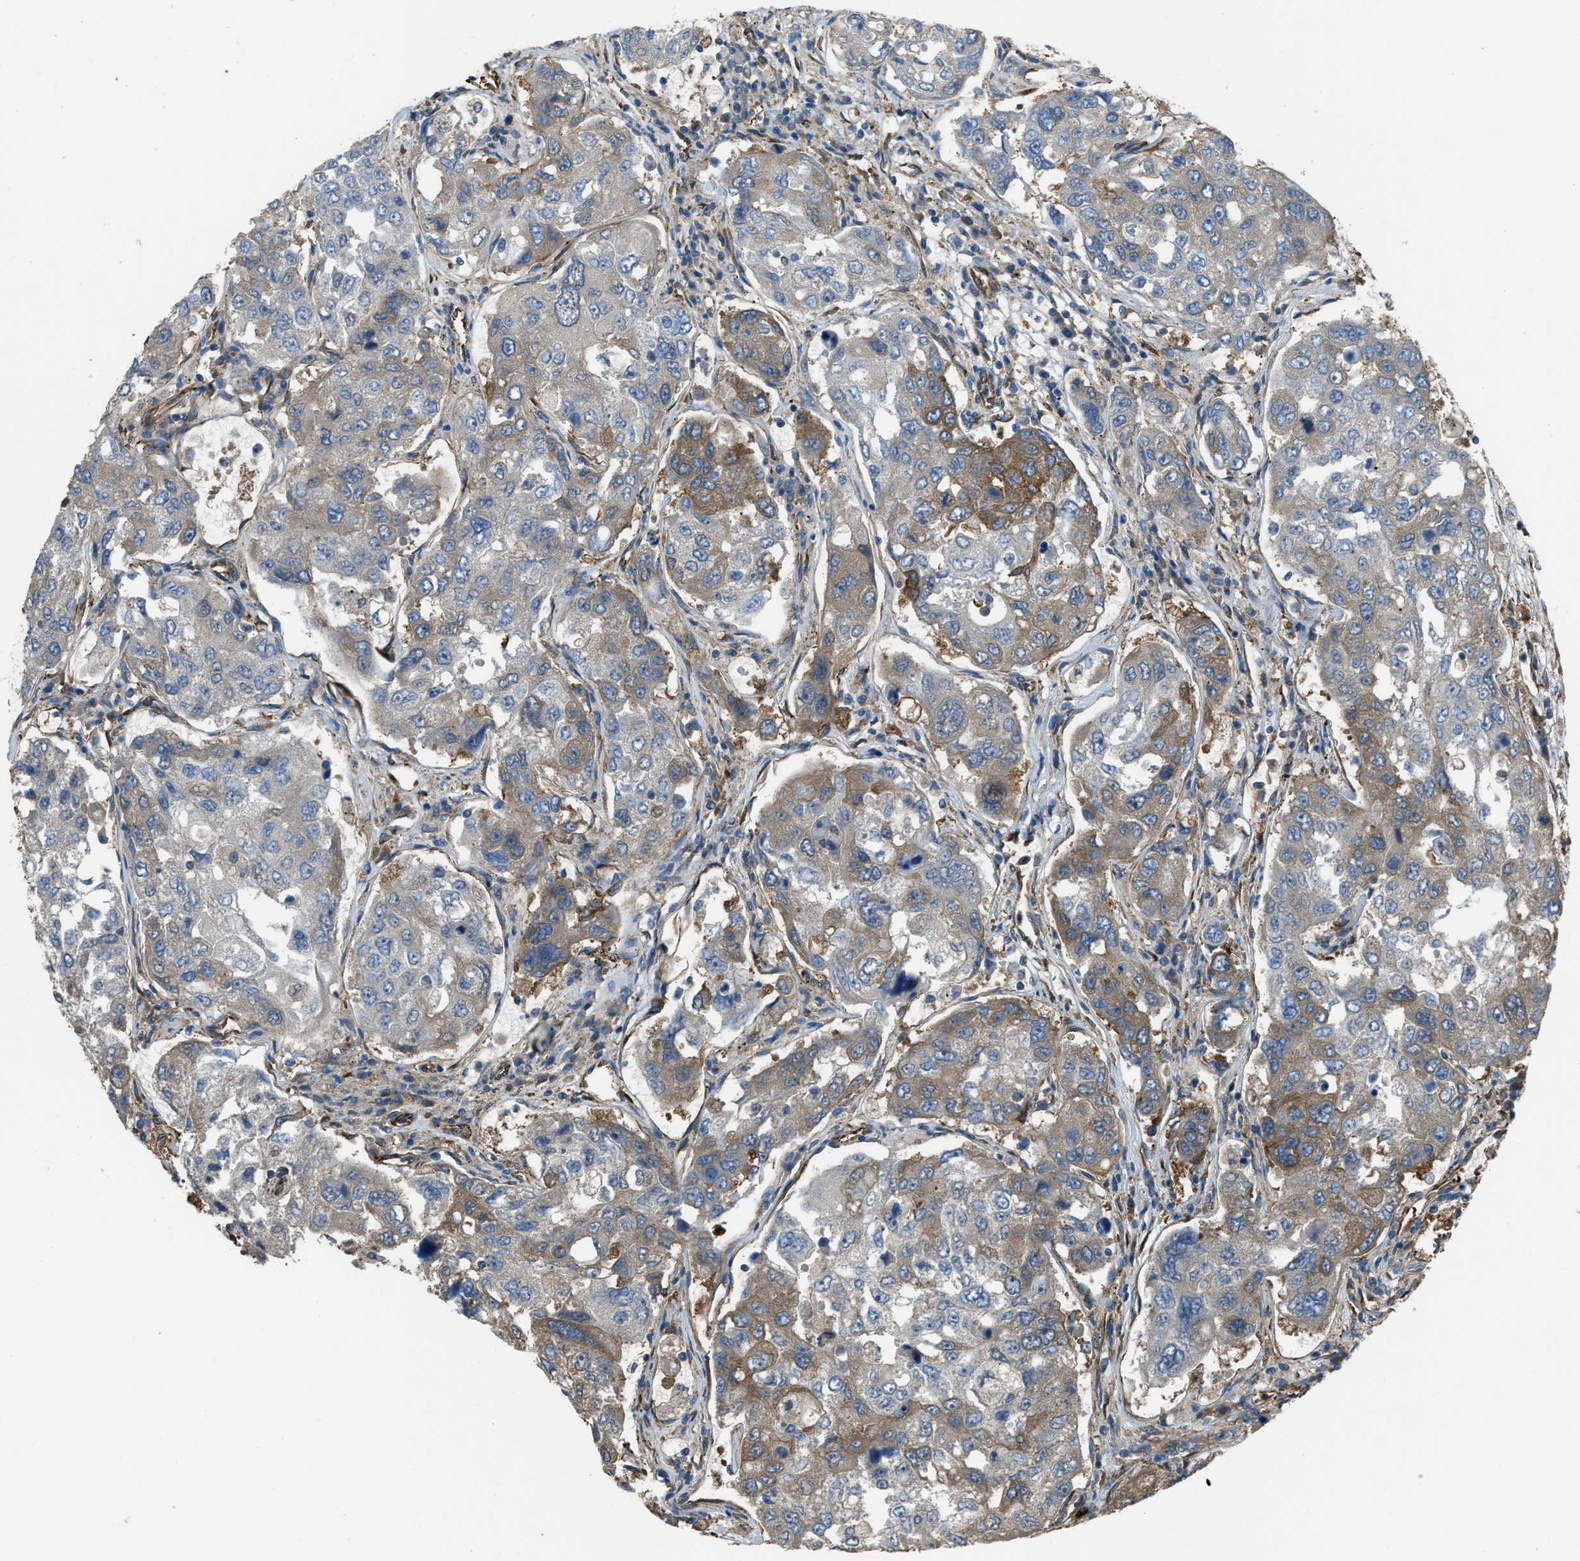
{"staining": {"intensity": "moderate", "quantity": "25%-75%", "location": "cytoplasmic/membranous"}, "tissue": "urothelial cancer", "cell_type": "Tumor cells", "image_type": "cancer", "snomed": [{"axis": "morphology", "description": "Urothelial carcinoma, High grade"}, {"axis": "topography", "description": "Lymph node"}, {"axis": "topography", "description": "Urinary bladder"}], "caption": "Tumor cells exhibit moderate cytoplasmic/membranous staining in approximately 25%-75% of cells in urothelial cancer. (DAB (3,3'-diaminobenzidine) IHC with brightfield microscopy, high magnification).", "gene": "TRPC1", "patient": {"sex": "male", "age": 51}}